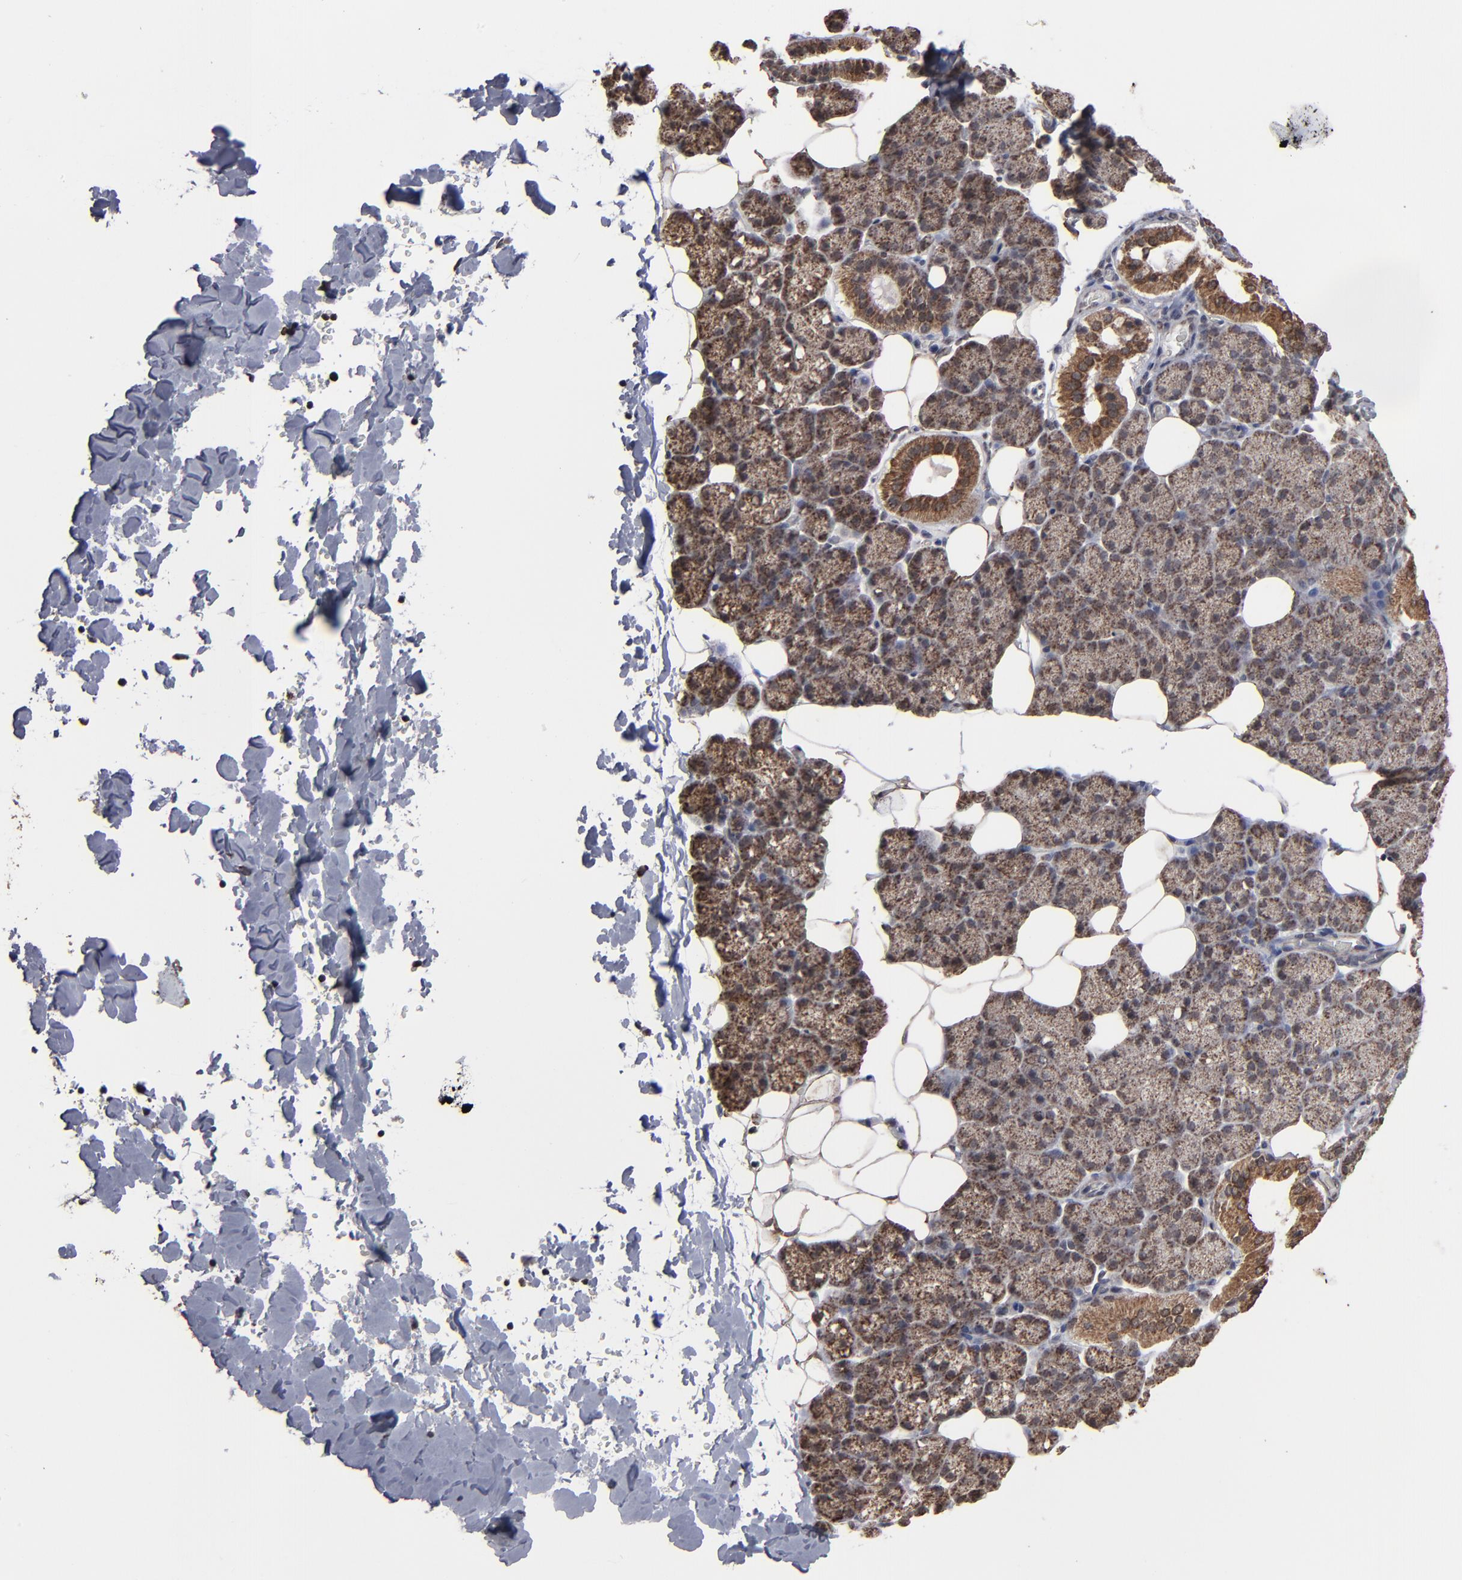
{"staining": {"intensity": "moderate", "quantity": ">75%", "location": "cytoplasmic/membranous"}, "tissue": "salivary gland", "cell_type": "Glandular cells", "image_type": "normal", "snomed": [{"axis": "morphology", "description": "Normal tissue, NOS"}, {"axis": "topography", "description": "Lymph node"}, {"axis": "topography", "description": "Salivary gland"}], "caption": "Protein analysis of normal salivary gland exhibits moderate cytoplasmic/membranous expression in approximately >75% of glandular cells. (DAB IHC, brown staining for protein, blue staining for nuclei).", "gene": "BNIP3", "patient": {"sex": "male", "age": 8}}